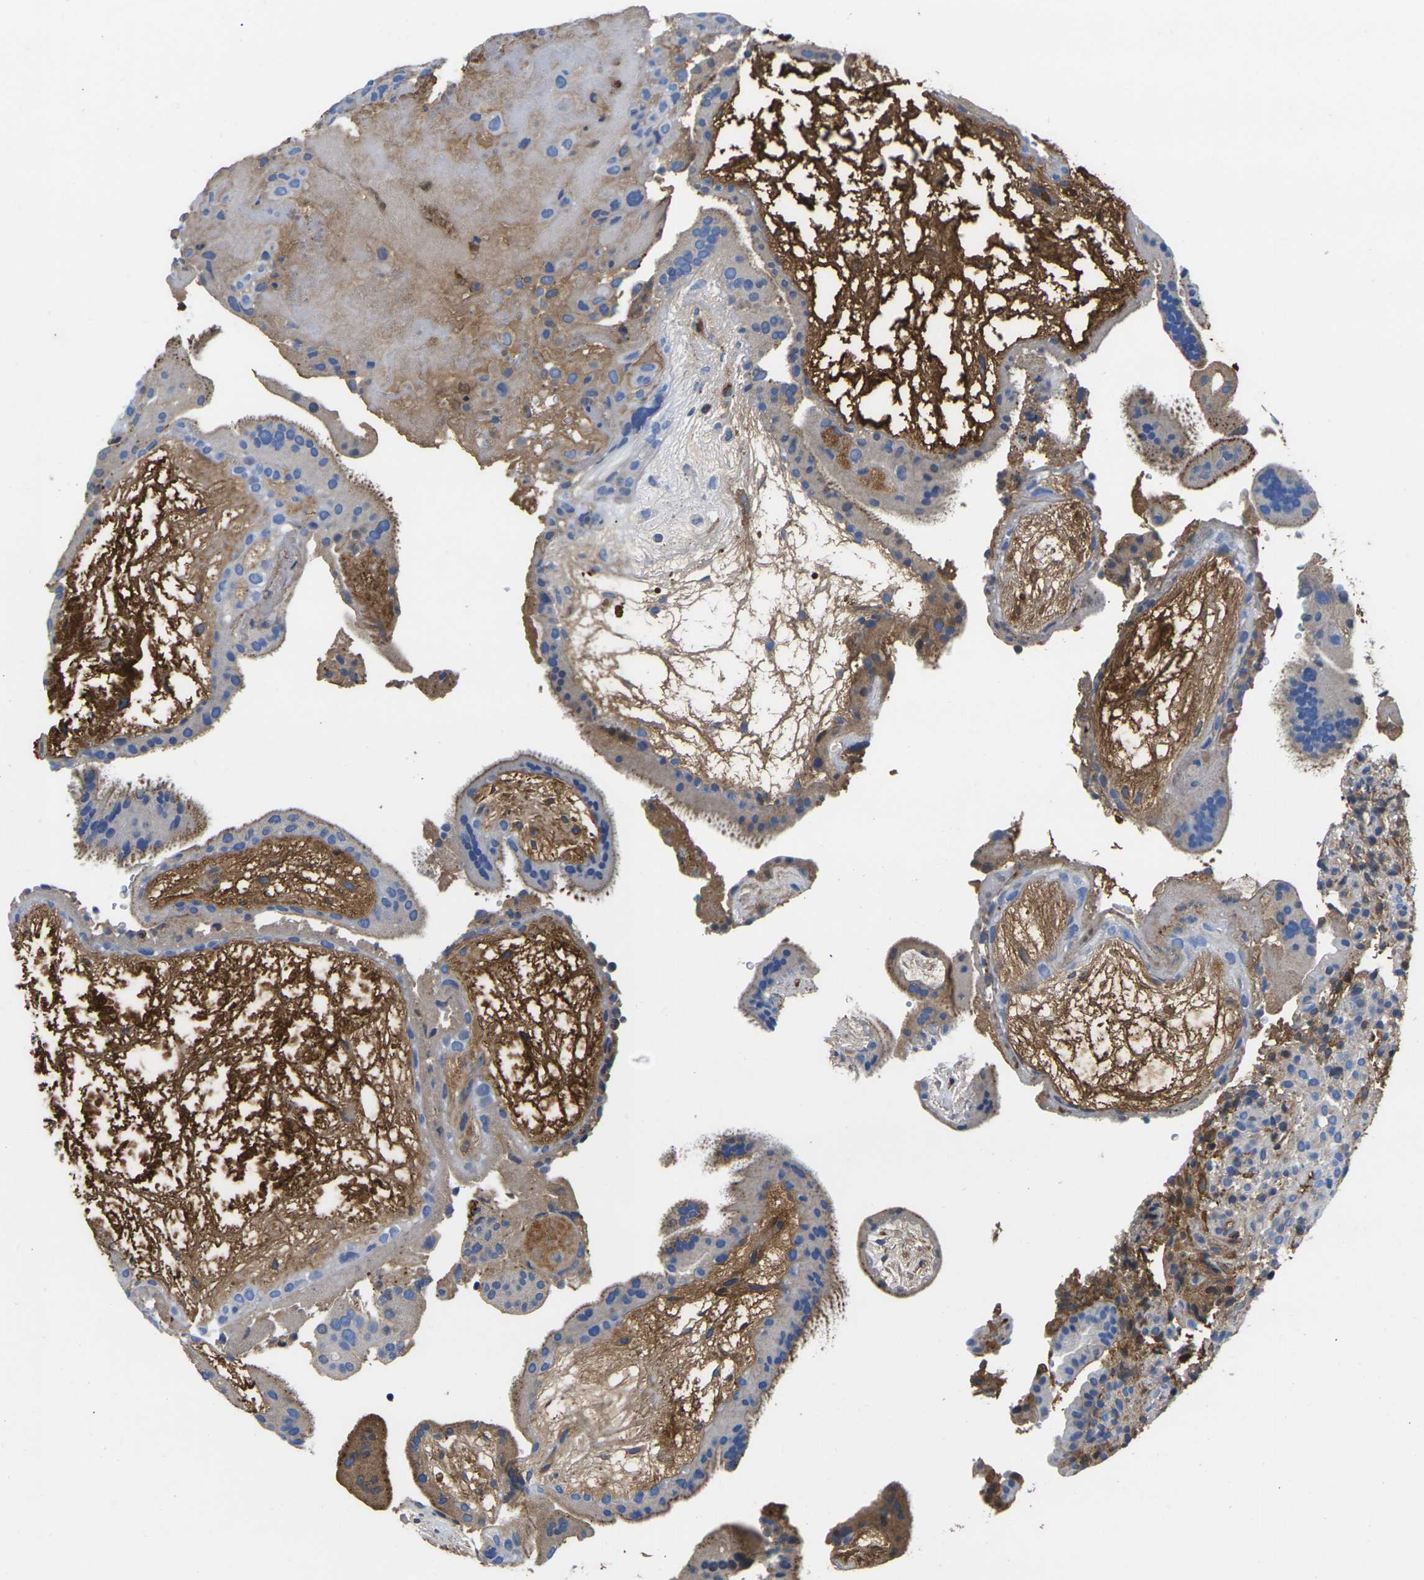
{"staining": {"intensity": "moderate", "quantity": "25%-75%", "location": "cytoplasmic/membranous"}, "tissue": "placenta", "cell_type": "Trophoblastic cells", "image_type": "normal", "snomed": [{"axis": "morphology", "description": "Normal tissue, NOS"}, {"axis": "topography", "description": "Placenta"}], "caption": "IHC photomicrograph of normal placenta: human placenta stained using immunohistochemistry (IHC) reveals medium levels of moderate protein expression localized specifically in the cytoplasmic/membranous of trophoblastic cells, appearing as a cytoplasmic/membranous brown color.", "gene": "GREM2", "patient": {"sex": "female", "age": 19}}